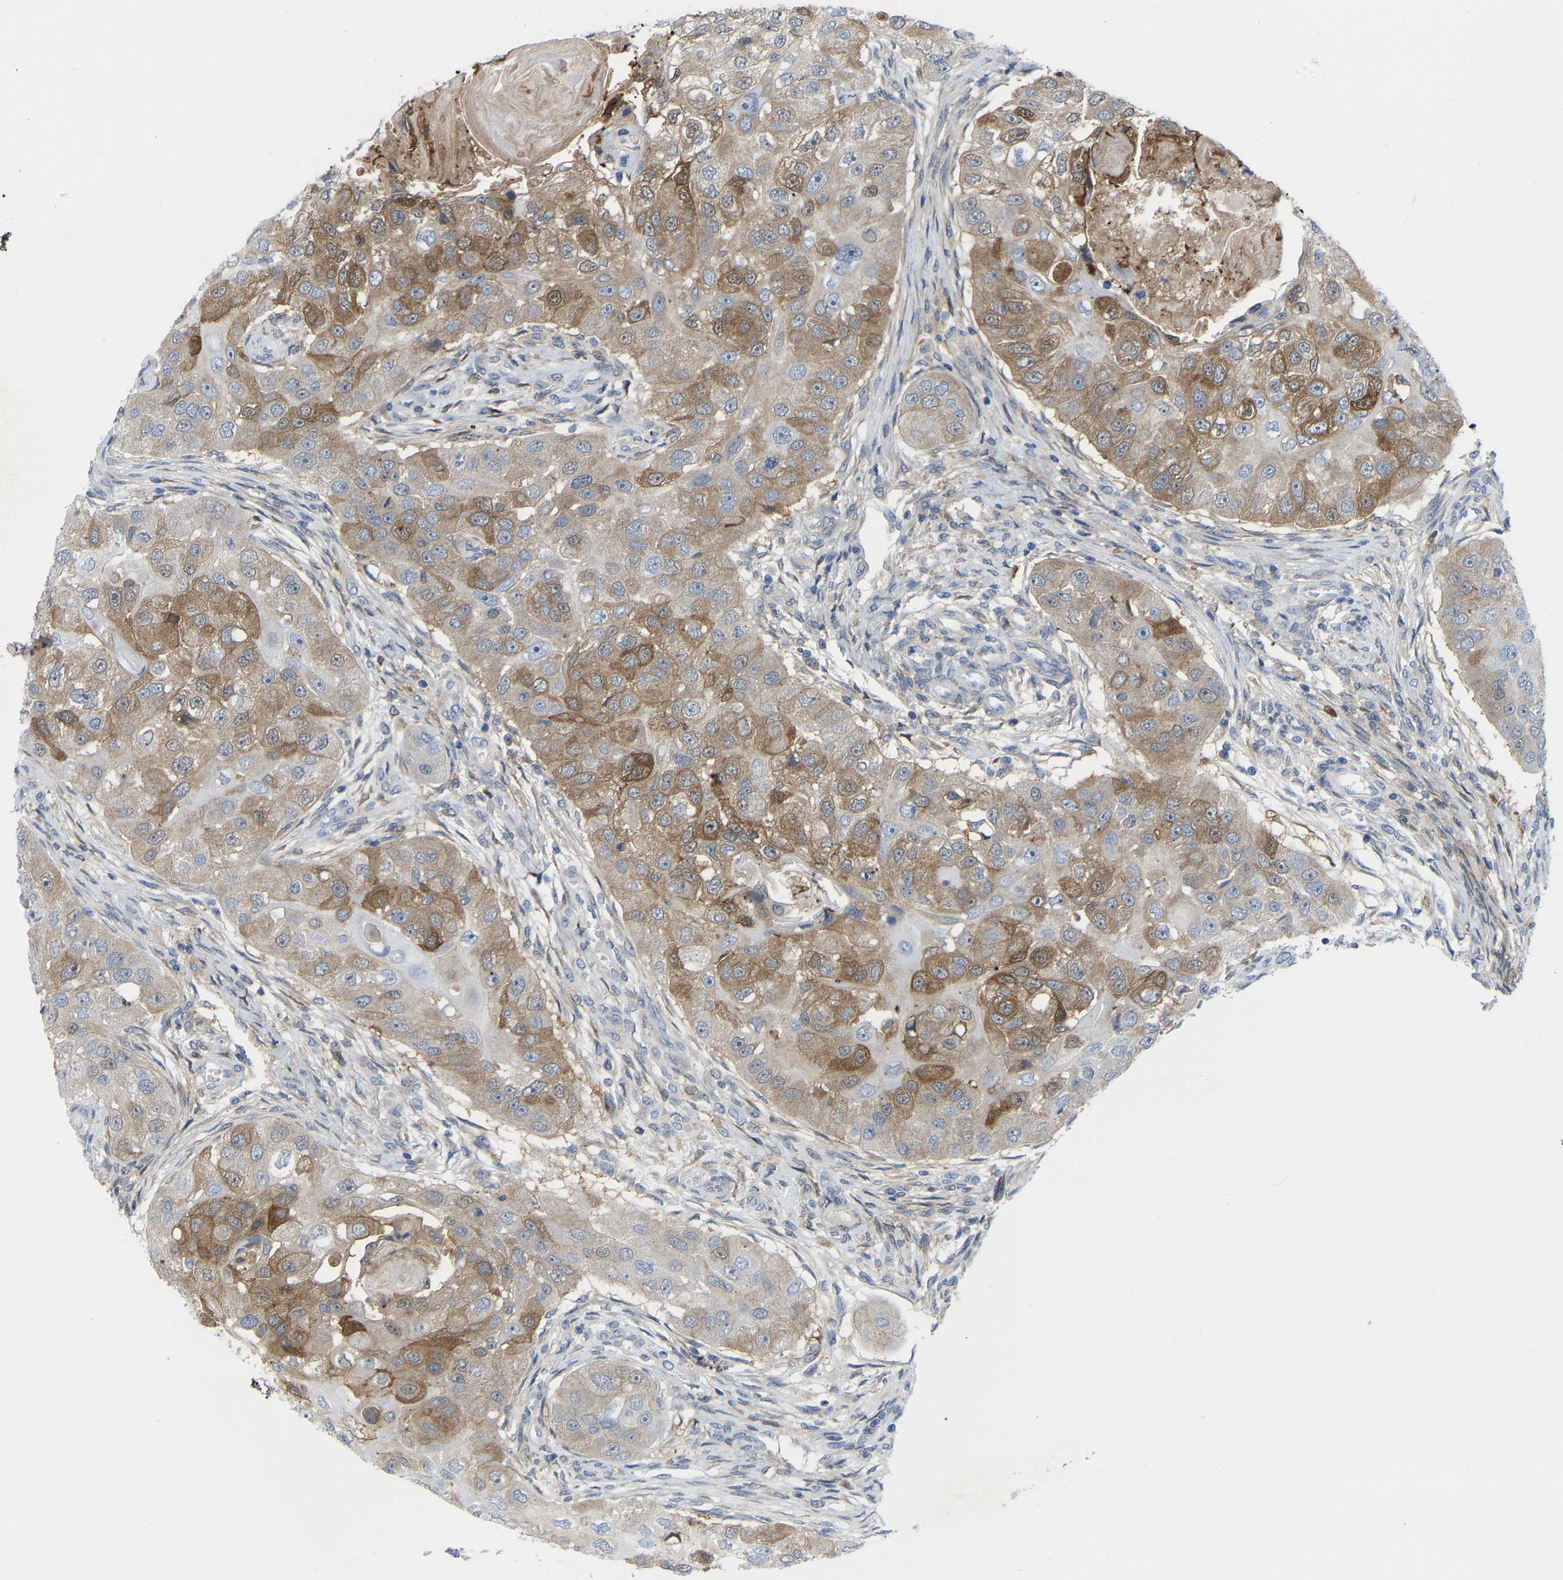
{"staining": {"intensity": "moderate", "quantity": ">75%", "location": "cytoplasmic/membranous"}, "tissue": "head and neck cancer", "cell_type": "Tumor cells", "image_type": "cancer", "snomed": [{"axis": "morphology", "description": "Normal tissue, NOS"}, {"axis": "morphology", "description": "Squamous cell carcinoma, NOS"}, {"axis": "topography", "description": "Skeletal muscle"}, {"axis": "topography", "description": "Head-Neck"}], "caption": "Head and neck cancer (squamous cell carcinoma) tissue displays moderate cytoplasmic/membranous positivity in approximately >75% of tumor cells, visualized by immunohistochemistry.", "gene": "ABTB2", "patient": {"sex": "male", "age": 51}}